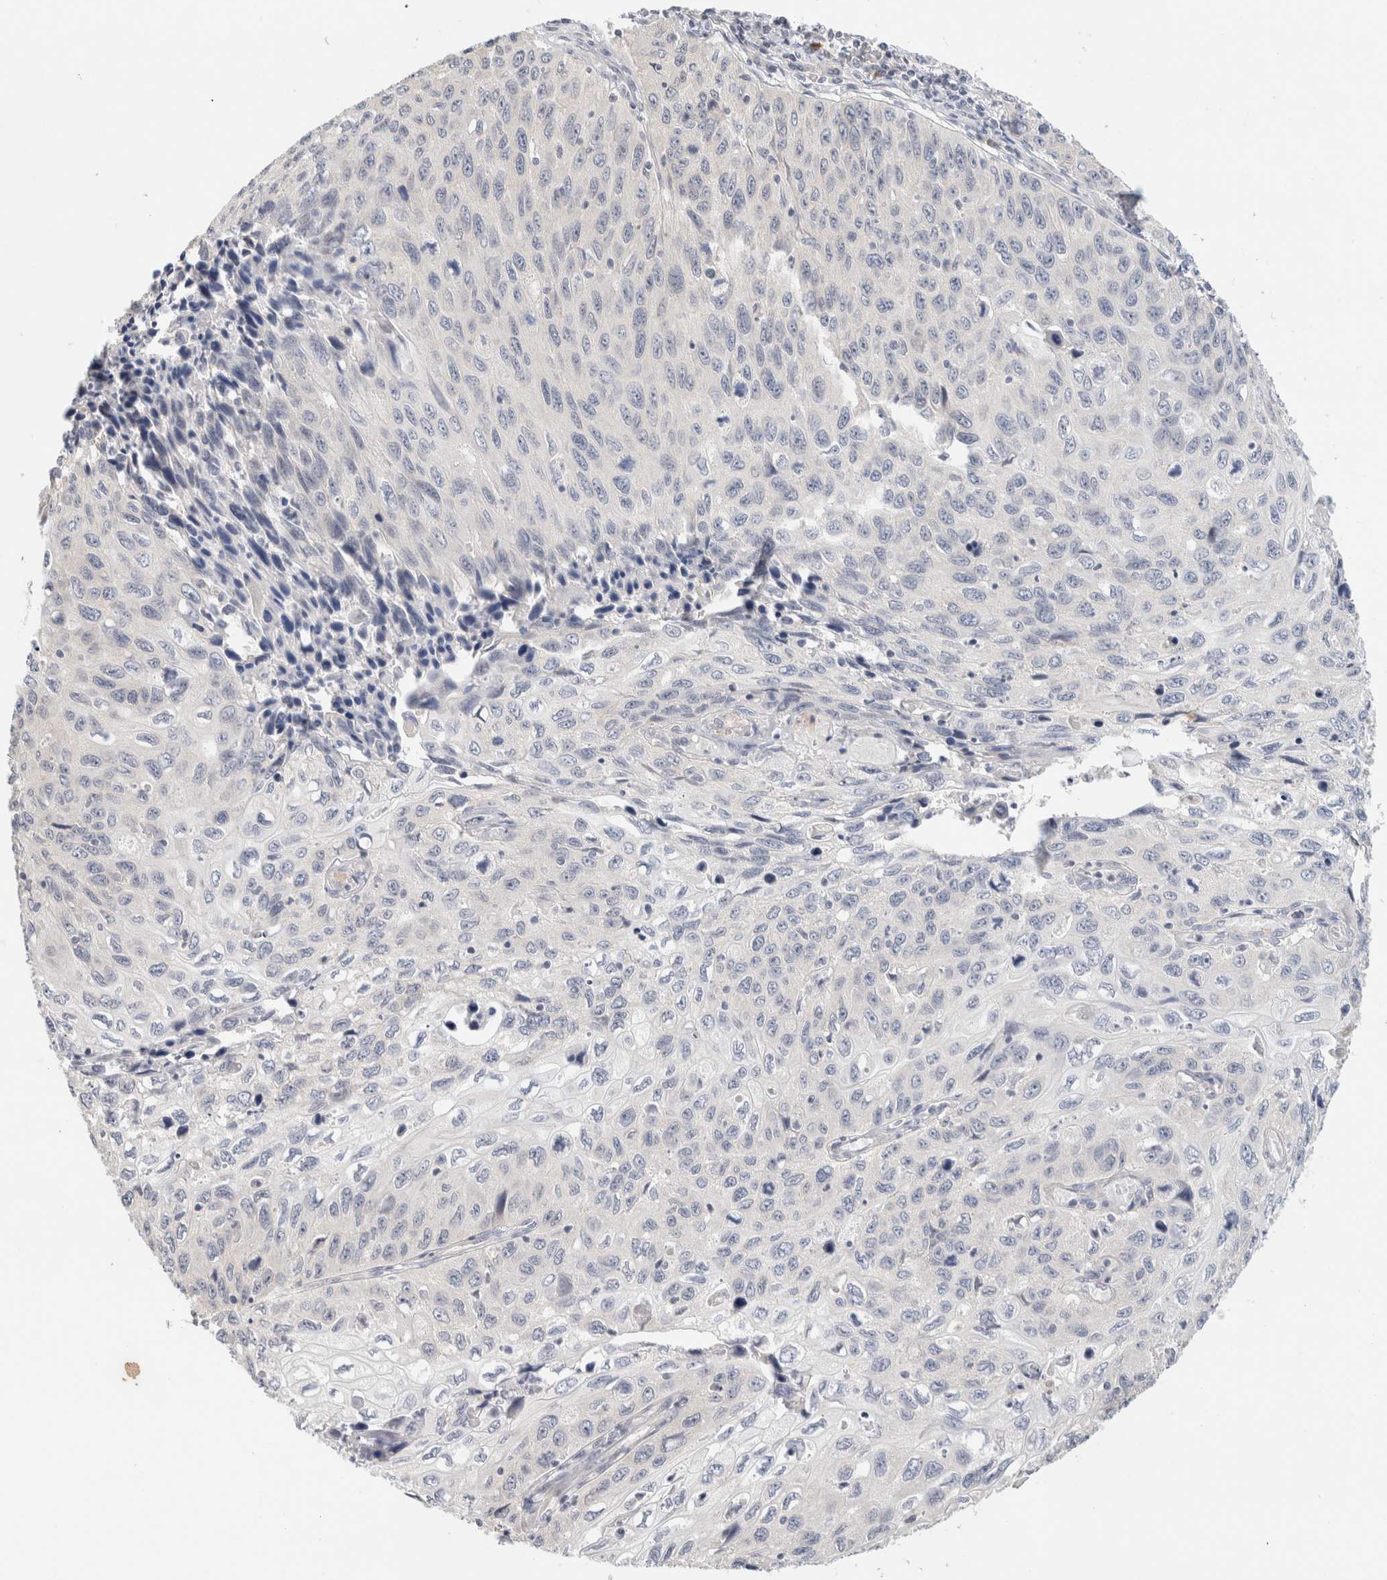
{"staining": {"intensity": "negative", "quantity": "none", "location": "none"}, "tissue": "cervical cancer", "cell_type": "Tumor cells", "image_type": "cancer", "snomed": [{"axis": "morphology", "description": "Squamous cell carcinoma, NOS"}, {"axis": "topography", "description": "Cervix"}], "caption": "Squamous cell carcinoma (cervical) was stained to show a protein in brown. There is no significant positivity in tumor cells.", "gene": "SPRTN", "patient": {"sex": "female", "age": 53}}